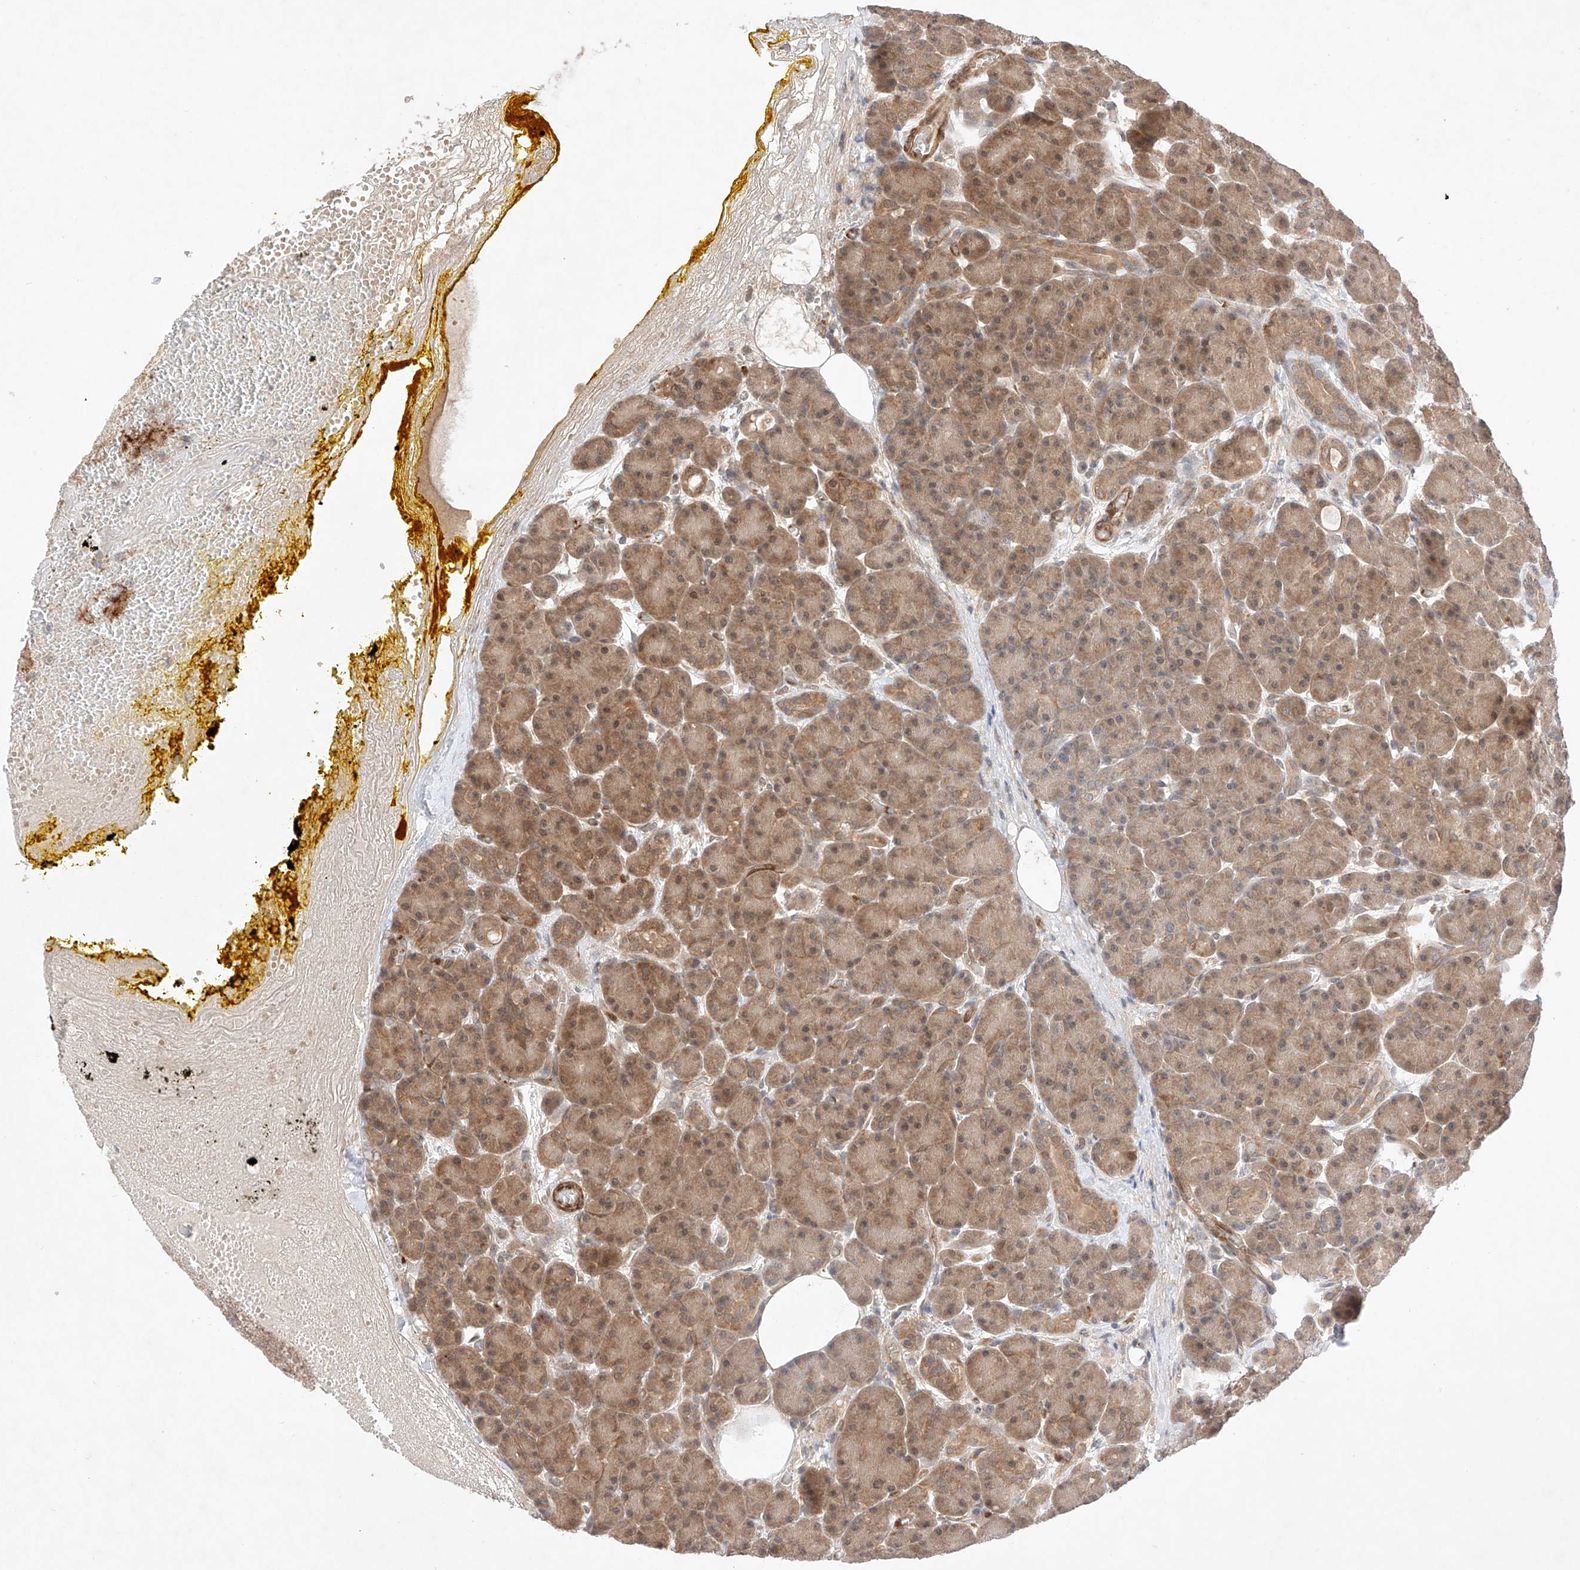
{"staining": {"intensity": "moderate", "quantity": "25%-75%", "location": "cytoplasmic/membranous,nuclear"}, "tissue": "pancreas", "cell_type": "Exocrine glandular cells", "image_type": "normal", "snomed": [{"axis": "morphology", "description": "Normal tissue, NOS"}, {"axis": "topography", "description": "Pancreas"}], "caption": "An image showing moderate cytoplasmic/membranous,nuclear staining in about 25%-75% of exocrine glandular cells in unremarkable pancreas, as visualized by brown immunohistochemical staining.", "gene": "ZNF124", "patient": {"sex": "male", "age": 63}}